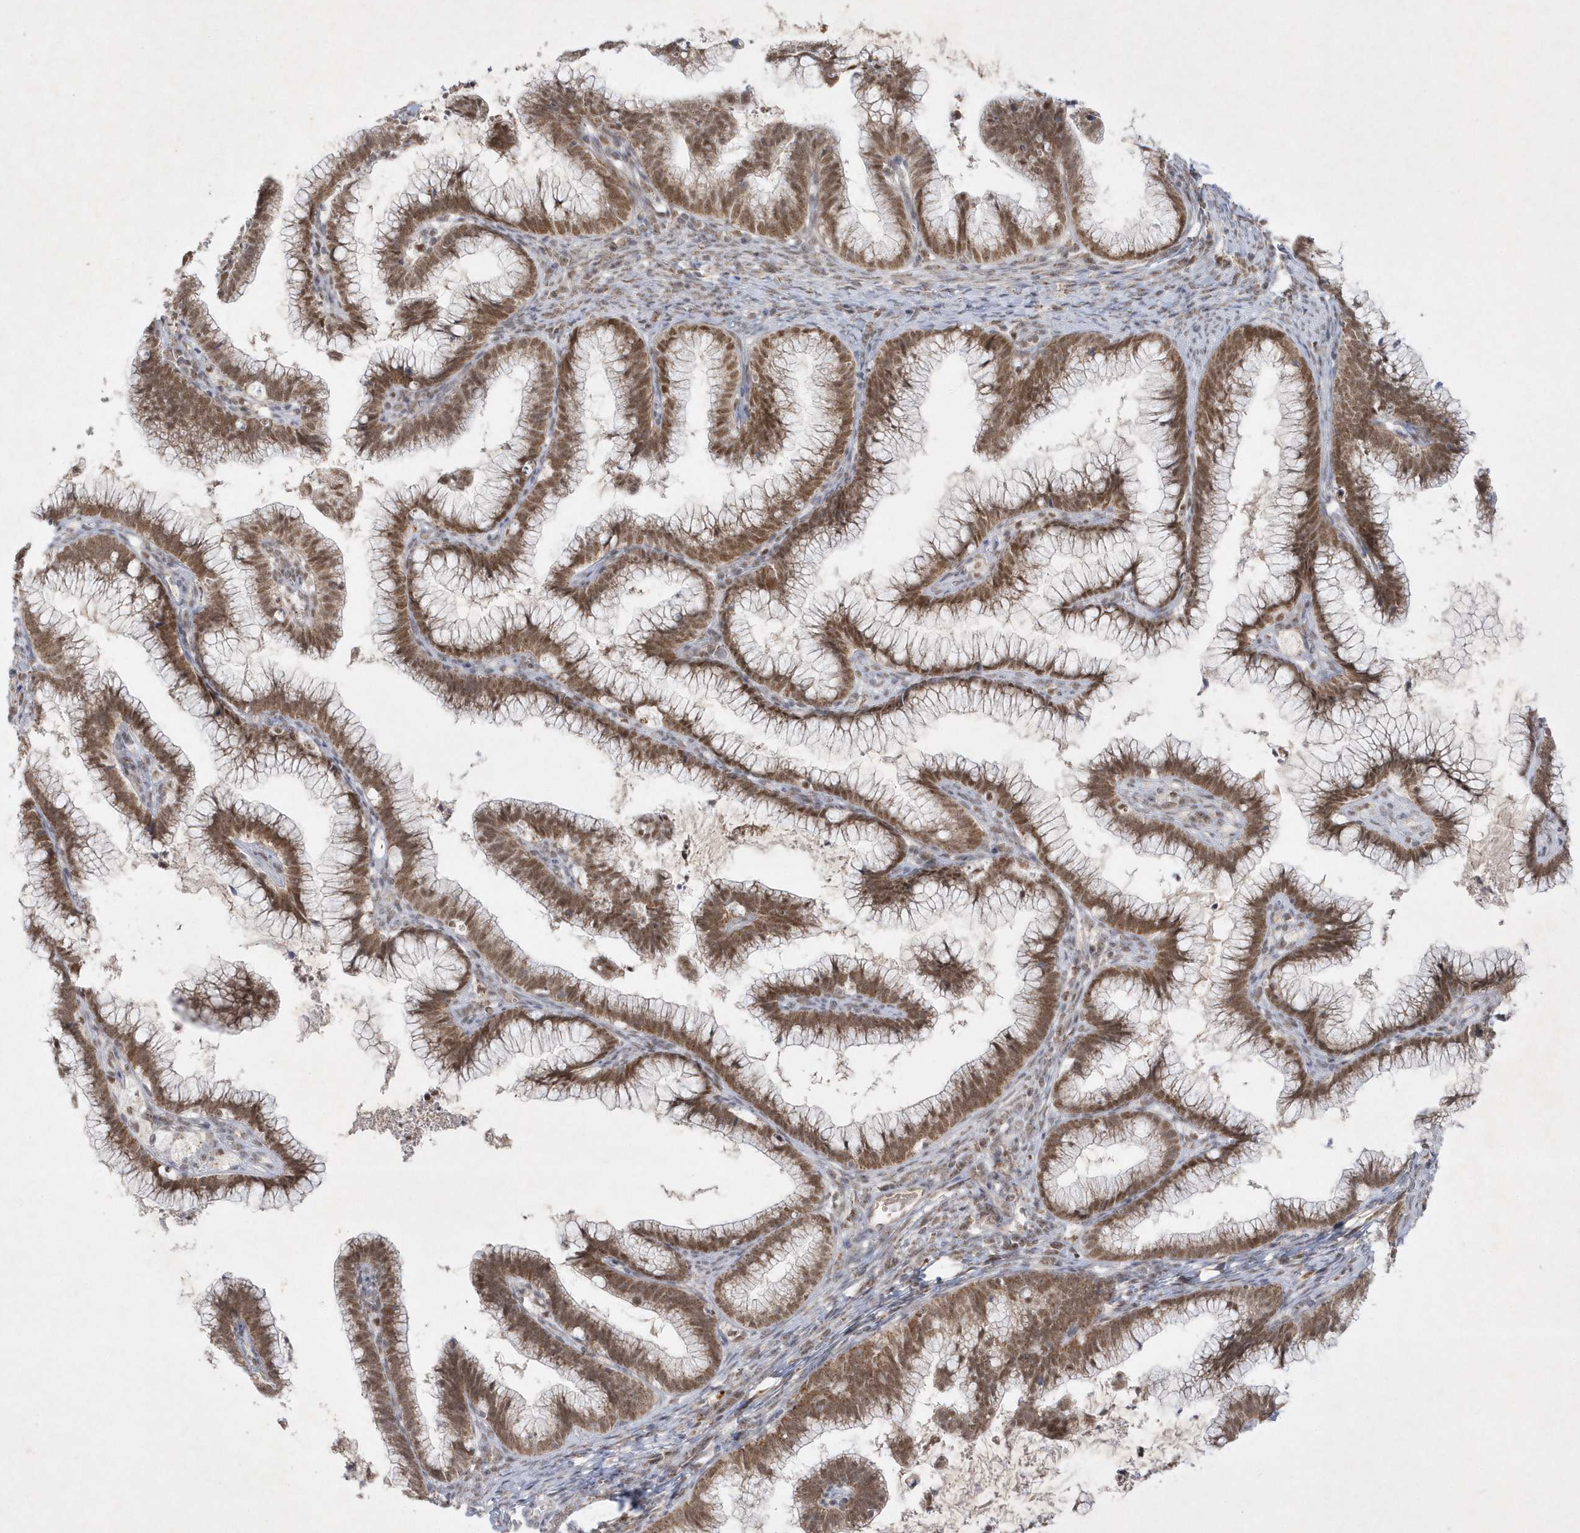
{"staining": {"intensity": "moderate", "quantity": ">75%", "location": "cytoplasmic/membranous,nuclear"}, "tissue": "cervical cancer", "cell_type": "Tumor cells", "image_type": "cancer", "snomed": [{"axis": "morphology", "description": "Adenocarcinoma, NOS"}, {"axis": "topography", "description": "Cervix"}], "caption": "Immunohistochemistry of human cervical cancer reveals medium levels of moderate cytoplasmic/membranous and nuclear staining in about >75% of tumor cells.", "gene": "CPSF3", "patient": {"sex": "female", "age": 36}}